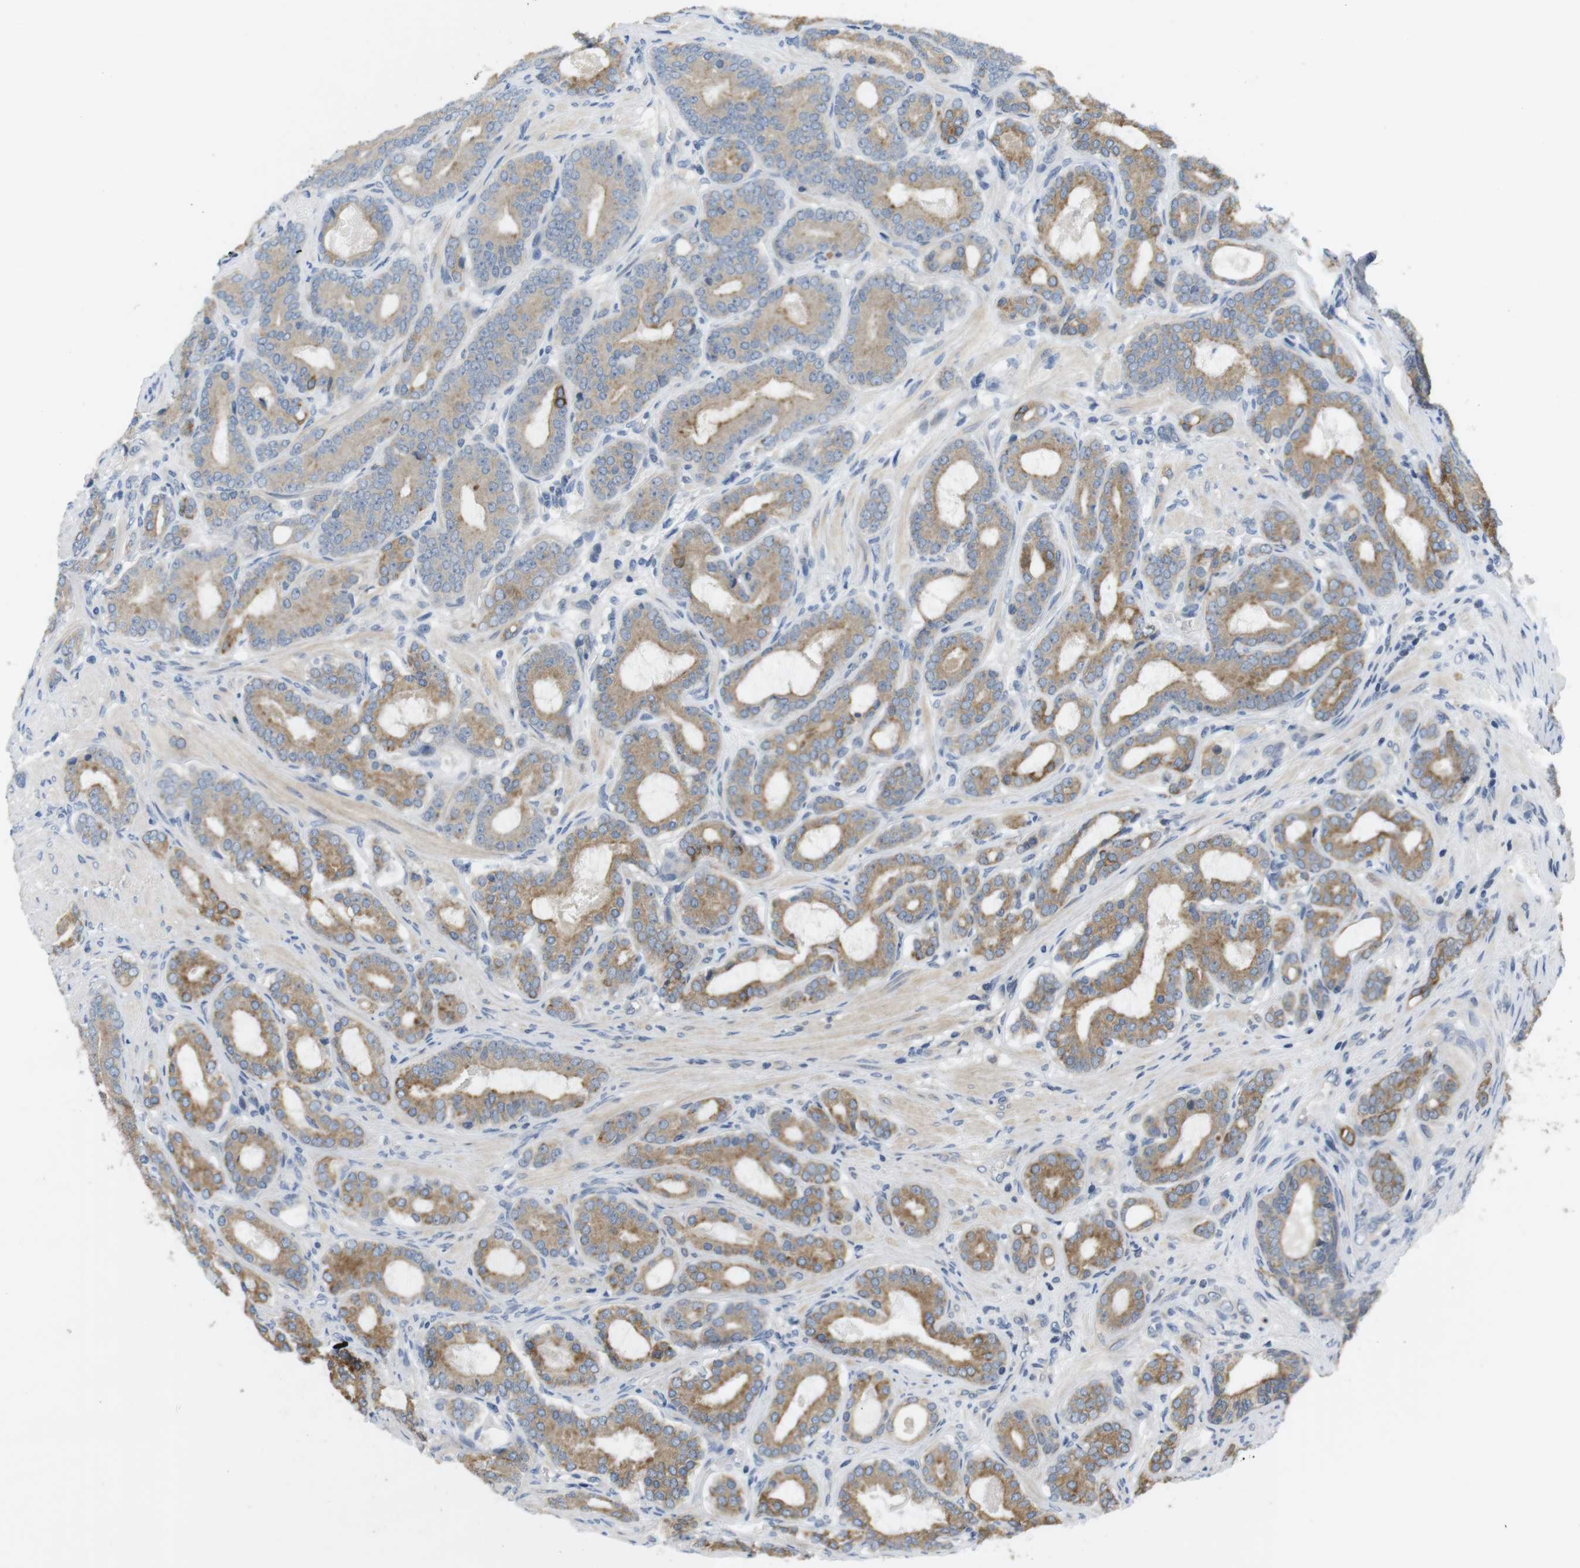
{"staining": {"intensity": "moderate", "quantity": ">75%", "location": "cytoplasmic/membranous"}, "tissue": "prostate cancer", "cell_type": "Tumor cells", "image_type": "cancer", "snomed": [{"axis": "morphology", "description": "Adenocarcinoma, High grade"}, {"axis": "topography", "description": "Prostate"}], "caption": "Immunohistochemical staining of human high-grade adenocarcinoma (prostate) exhibits medium levels of moderate cytoplasmic/membranous expression in about >75% of tumor cells.", "gene": "ADGRL3", "patient": {"sex": "male", "age": 60}}